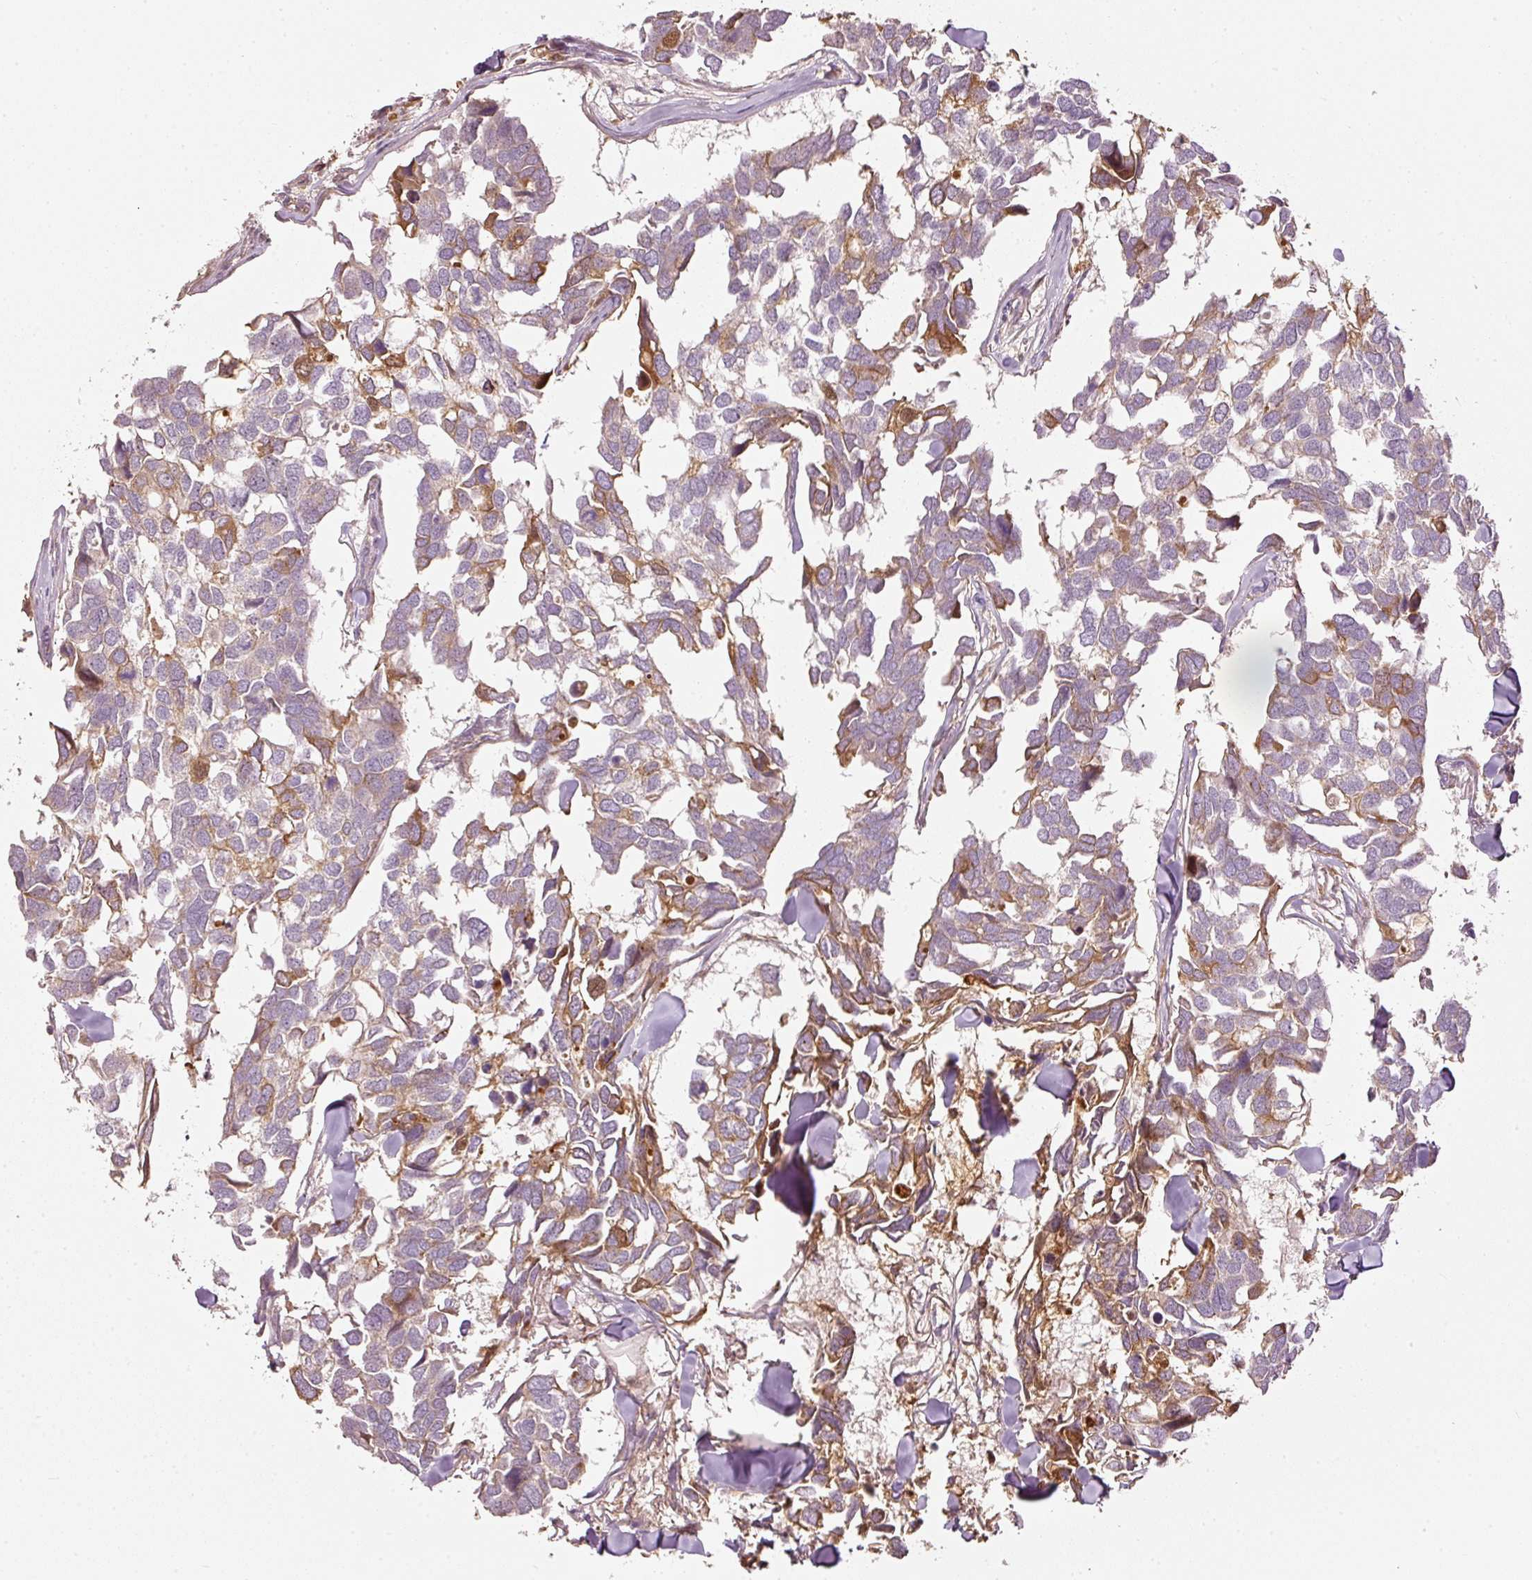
{"staining": {"intensity": "moderate", "quantity": "25%-75%", "location": "cytoplasmic/membranous"}, "tissue": "breast cancer", "cell_type": "Tumor cells", "image_type": "cancer", "snomed": [{"axis": "morphology", "description": "Duct carcinoma"}, {"axis": "topography", "description": "Breast"}], "caption": "Breast invasive ductal carcinoma stained with a brown dye reveals moderate cytoplasmic/membranous positive positivity in about 25%-75% of tumor cells.", "gene": "SERPING1", "patient": {"sex": "female", "age": 83}}